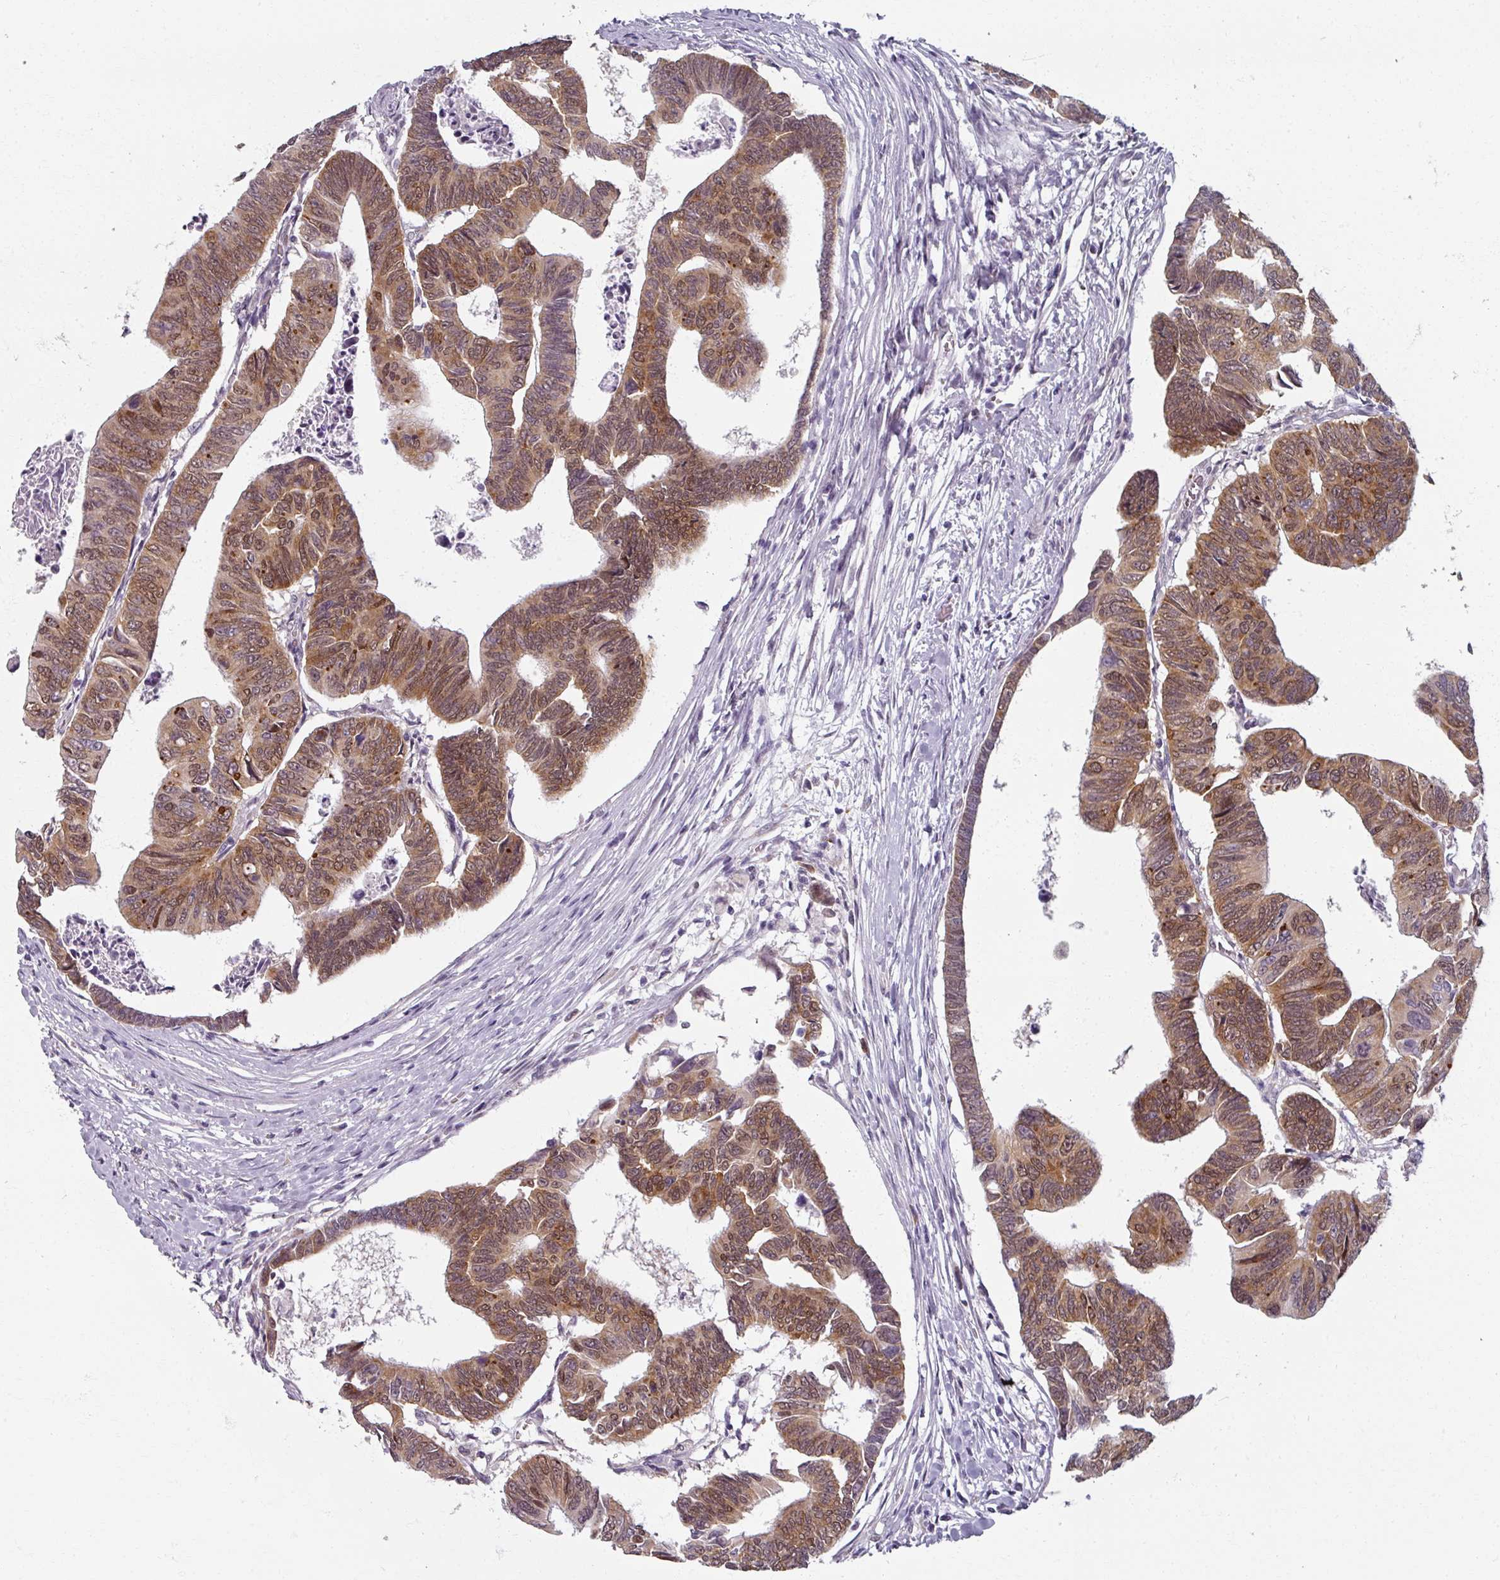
{"staining": {"intensity": "moderate", "quantity": ">75%", "location": "cytoplasmic/membranous,nuclear"}, "tissue": "colorectal cancer", "cell_type": "Tumor cells", "image_type": "cancer", "snomed": [{"axis": "morphology", "description": "Adenocarcinoma, NOS"}, {"axis": "topography", "description": "Rectum"}], "caption": "A high-resolution image shows immunohistochemistry staining of colorectal adenocarcinoma, which demonstrates moderate cytoplasmic/membranous and nuclear expression in approximately >75% of tumor cells. (IHC, brightfield microscopy, high magnification).", "gene": "RIPOR3", "patient": {"sex": "female", "age": 65}}